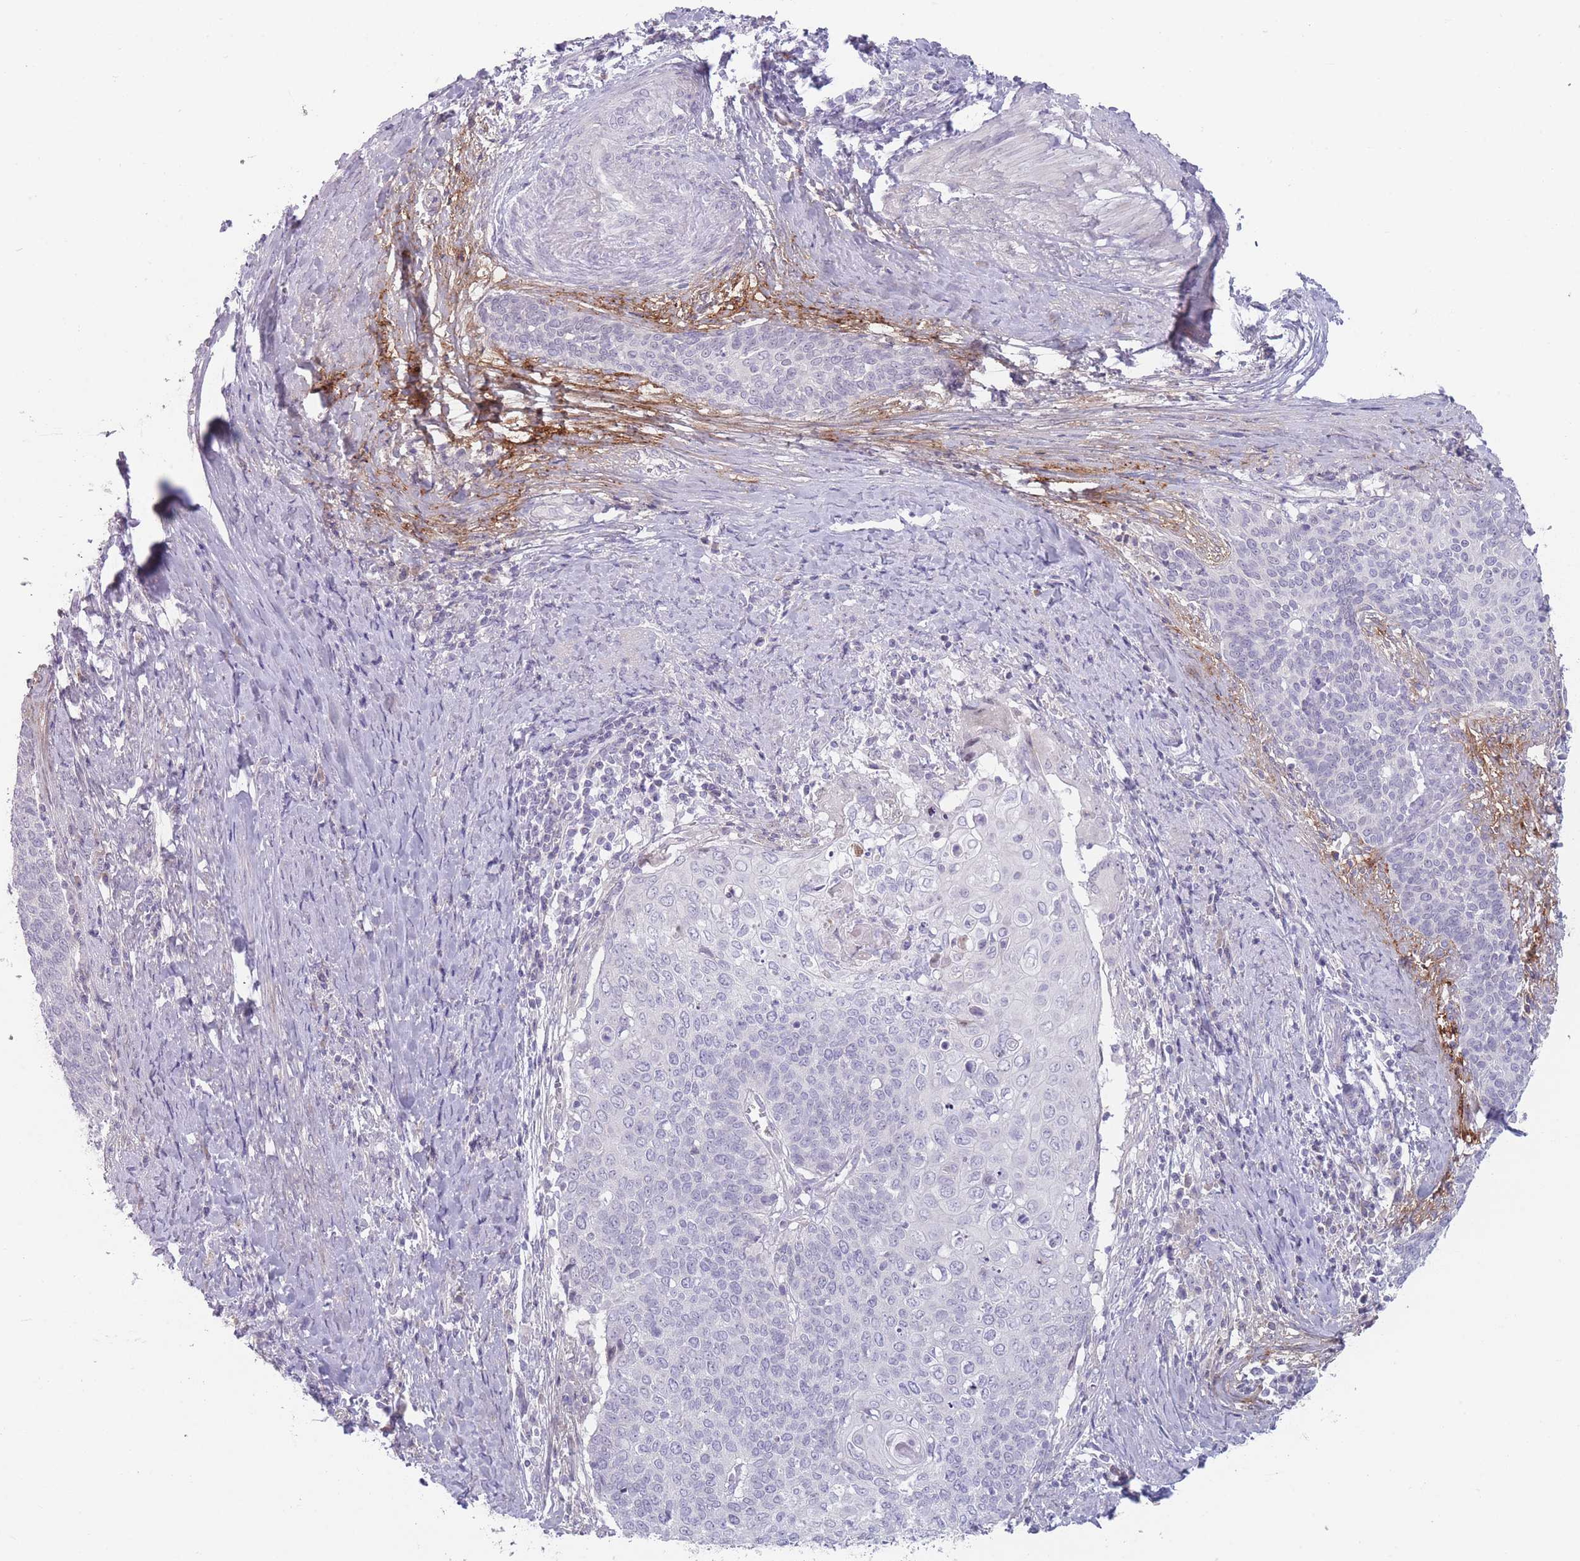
{"staining": {"intensity": "negative", "quantity": "none", "location": "none"}, "tissue": "cervical cancer", "cell_type": "Tumor cells", "image_type": "cancer", "snomed": [{"axis": "morphology", "description": "Squamous cell carcinoma, NOS"}, {"axis": "topography", "description": "Cervix"}], "caption": "Protein analysis of squamous cell carcinoma (cervical) reveals no significant positivity in tumor cells.", "gene": "PAIP2B", "patient": {"sex": "female", "age": 39}}